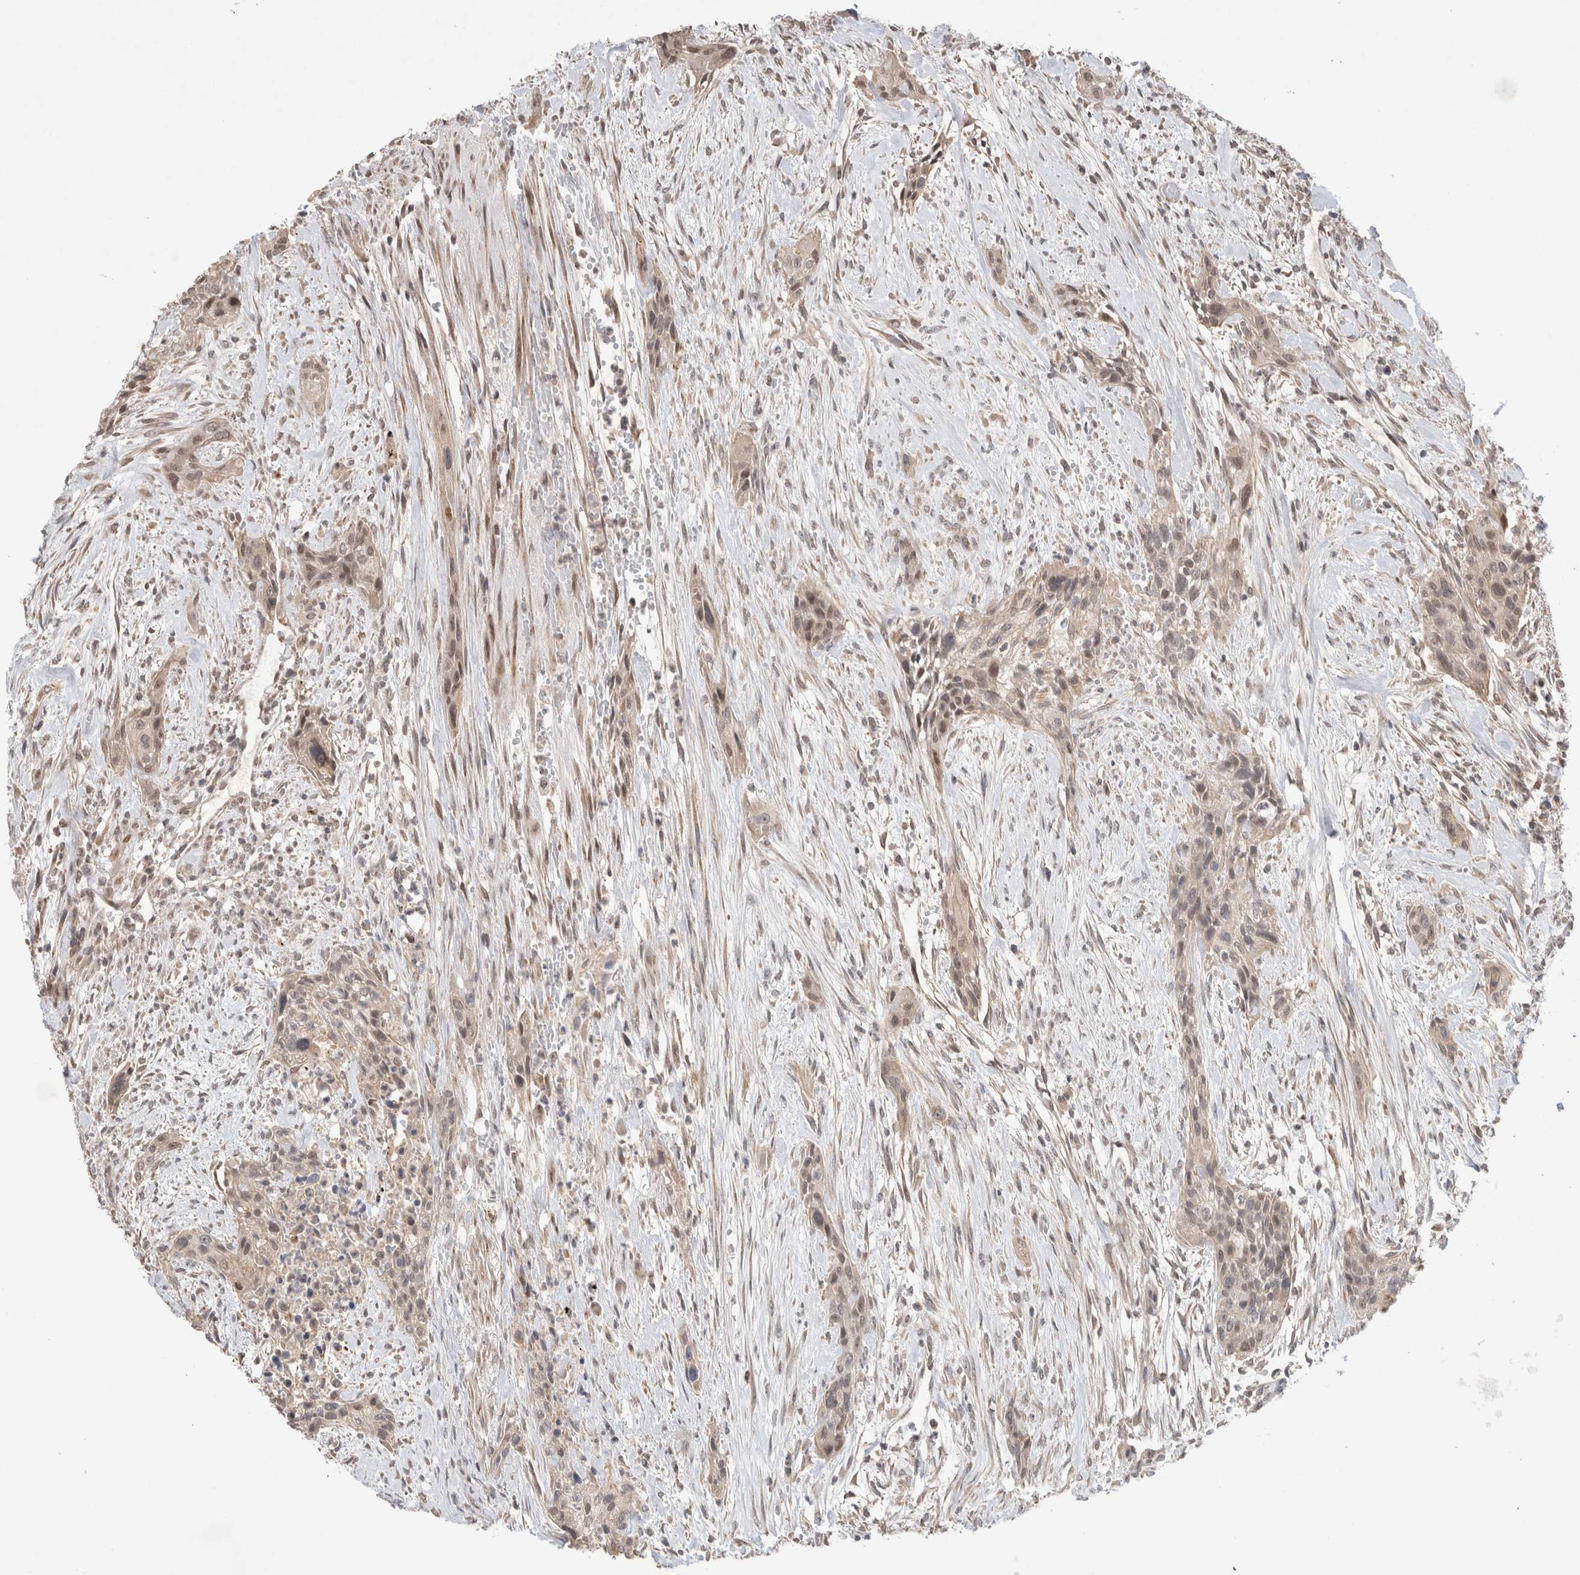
{"staining": {"intensity": "weak", "quantity": ">75%", "location": "cytoplasmic/membranous"}, "tissue": "urothelial cancer", "cell_type": "Tumor cells", "image_type": "cancer", "snomed": [{"axis": "morphology", "description": "Urothelial carcinoma, High grade"}, {"axis": "topography", "description": "Urinary bladder"}], "caption": "This is an image of IHC staining of urothelial cancer, which shows weak expression in the cytoplasmic/membranous of tumor cells.", "gene": "SYDE2", "patient": {"sex": "male", "age": 35}}